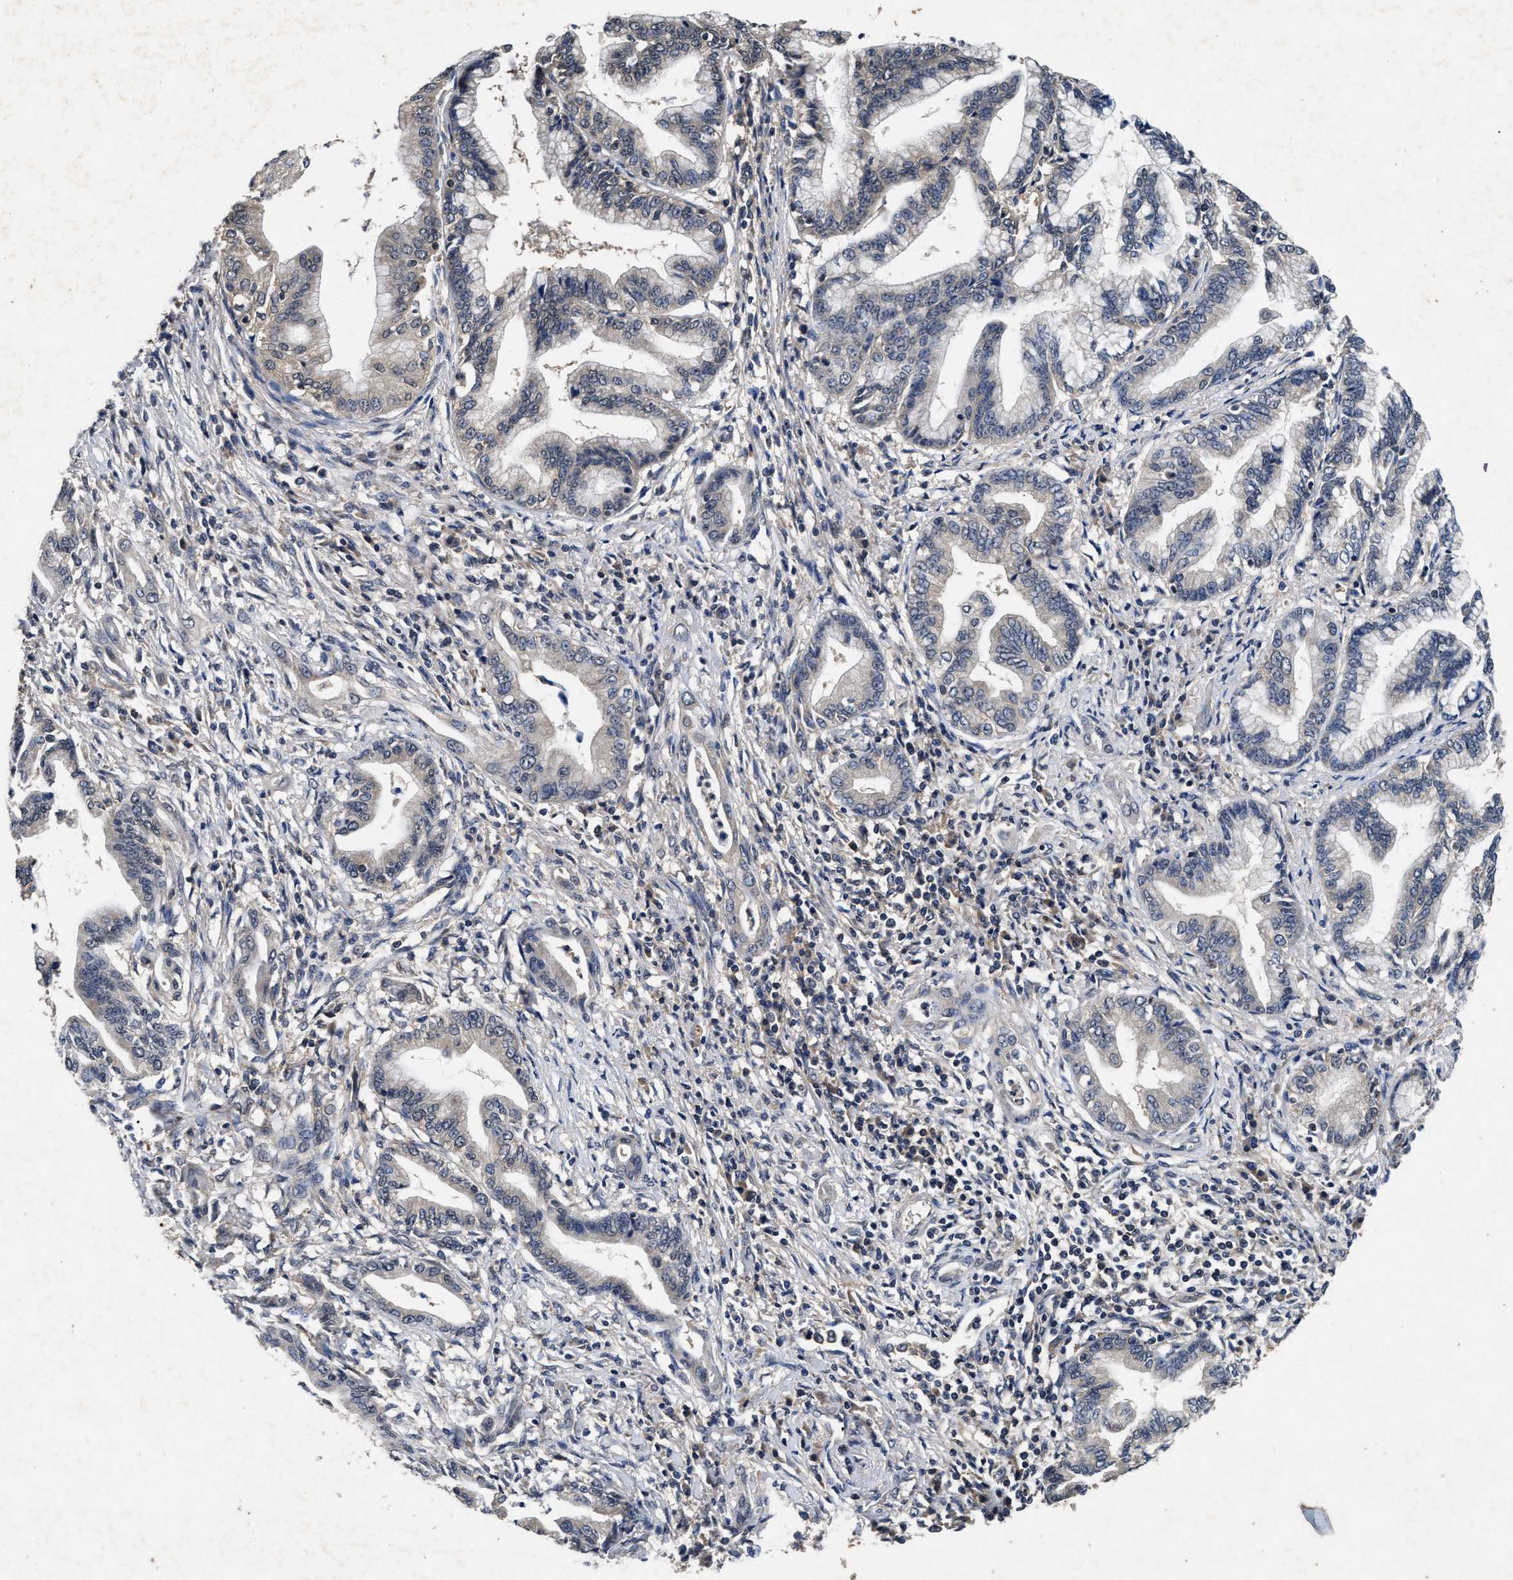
{"staining": {"intensity": "negative", "quantity": "none", "location": "none"}, "tissue": "pancreatic cancer", "cell_type": "Tumor cells", "image_type": "cancer", "snomed": [{"axis": "morphology", "description": "Adenocarcinoma, NOS"}, {"axis": "topography", "description": "Pancreas"}], "caption": "Human adenocarcinoma (pancreatic) stained for a protein using immunohistochemistry (IHC) displays no staining in tumor cells.", "gene": "PDAP1", "patient": {"sex": "female", "age": 64}}